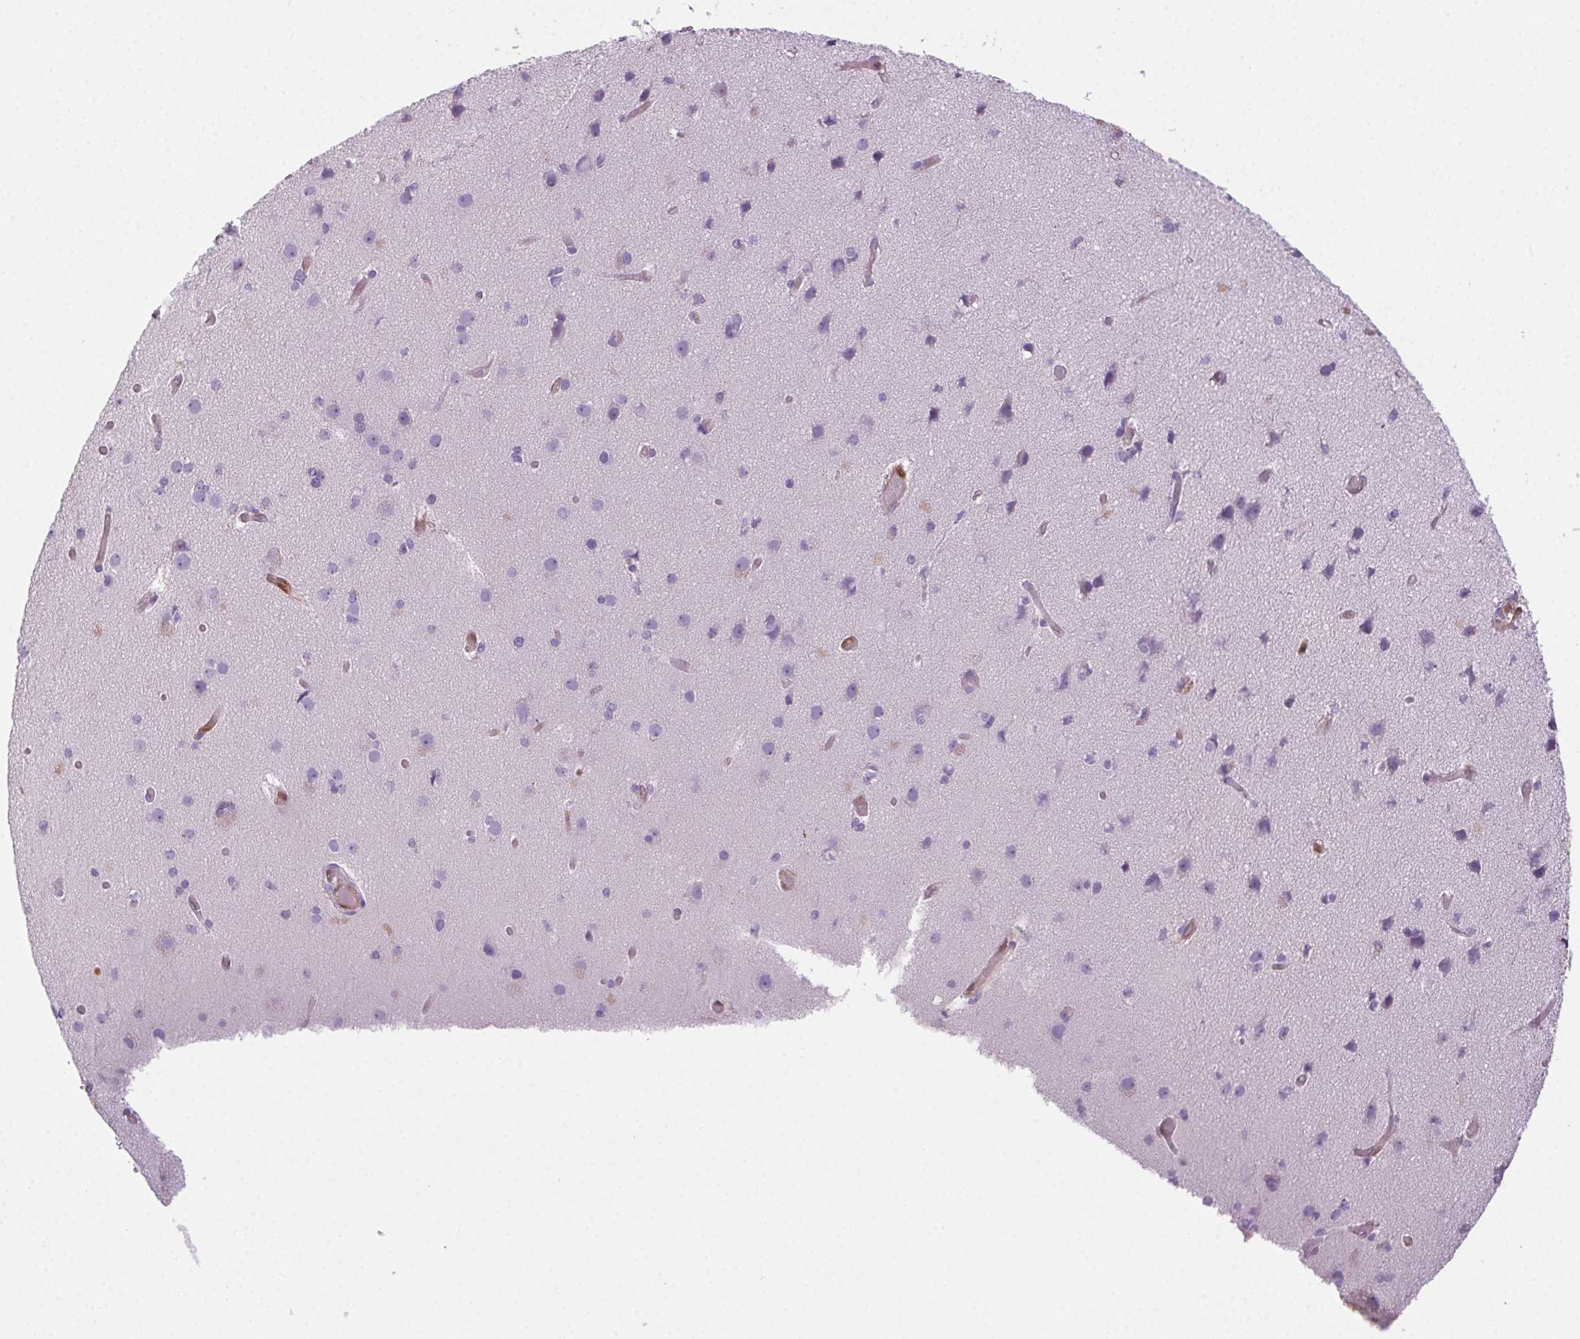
{"staining": {"intensity": "negative", "quantity": "none", "location": "none"}, "tissue": "cerebral cortex", "cell_type": "Endothelial cells", "image_type": "normal", "snomed": [{"axis": "morphology", "description": "Normal tissue, NOS"}, {"axis": "morphology", "description": "Glioma, malignant, High grade"}, {"axis": "topography", "description": "Cerebral cortex"}], "caption": "High magnification brightfield microscopy of unremarkable cerebral cortex stained with DAB (3,3'-diaminobenzidine) (brown) and counterstained with hematoxylin (blue): endothelial cells show no significant expression. (DAB (3,3'-diaminobenzidine) IHC with hematoxylin counter stain).", "gene": "TMEM45A", "patient": {"sex": "male", "age": 71}}